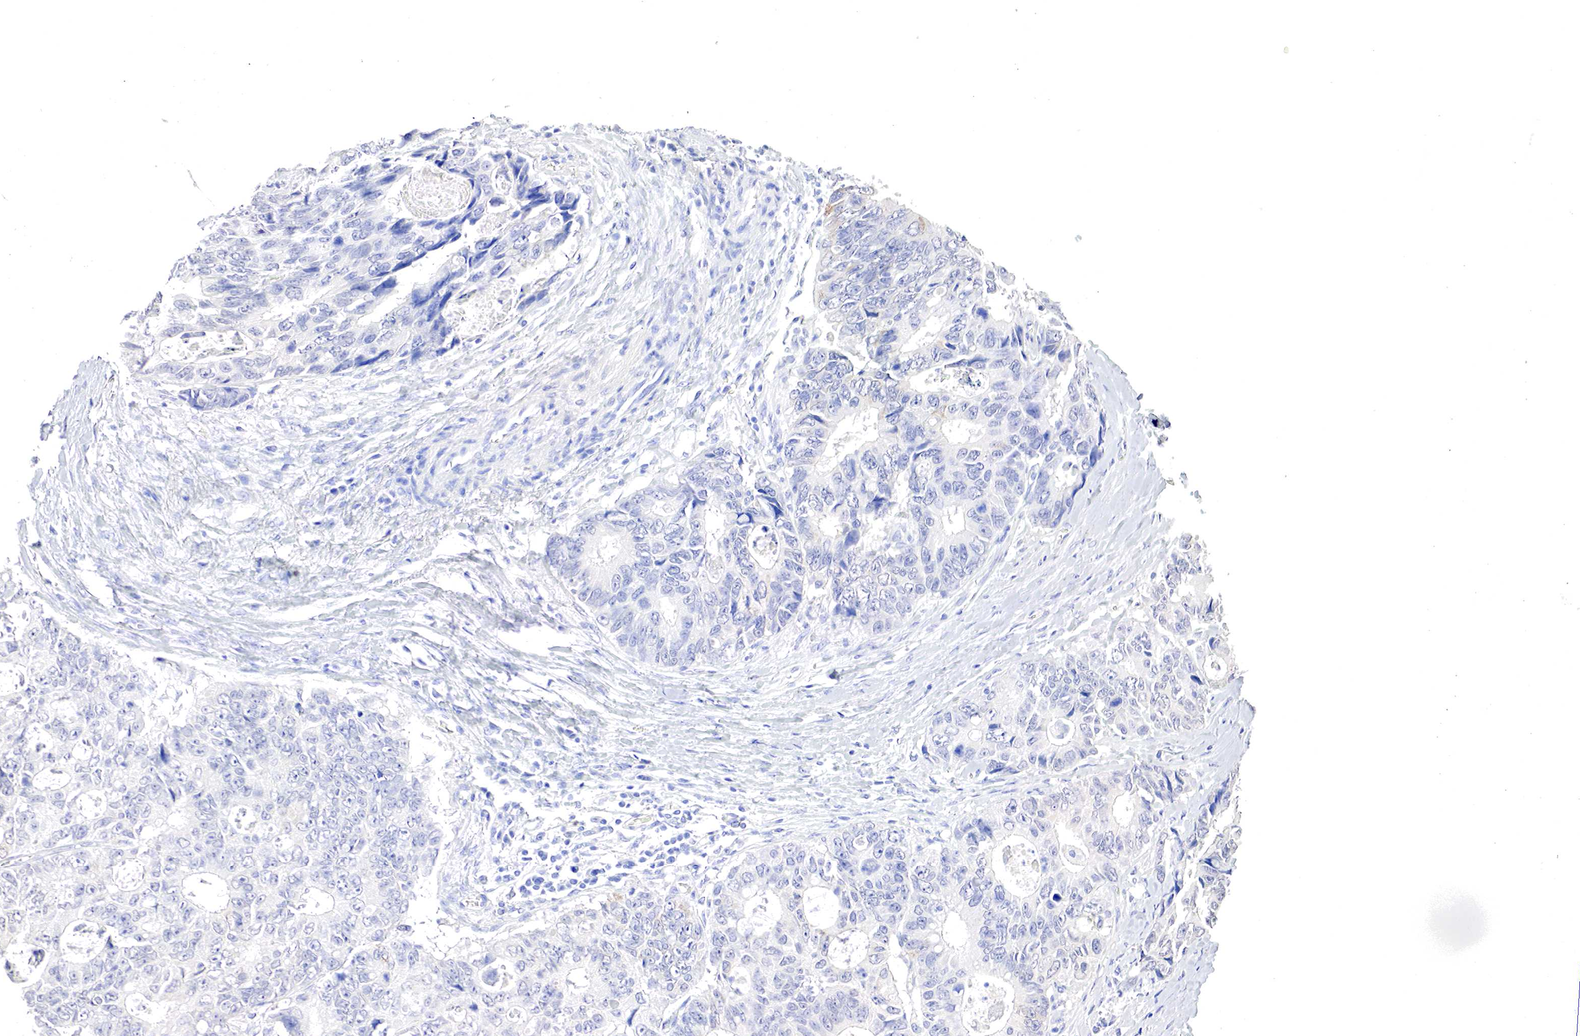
{"staining": {"intensity": "negative", "quantity": "none", "location": "none"}, "tissue": "colorectal cancer", "cell_type": "Tumor cells", "image_type": "cancer", "snomed": [{"axis": "morphology", "description": "Adenocarcinoma, NOS"}, {"axis": "topography", "description": "Rectum"}], "caption": "IHC of human colorectal cancer exhibits no positivity in tumor cells.", "gene": "OTC", "patient": {"sex": "female", "age": 67}}